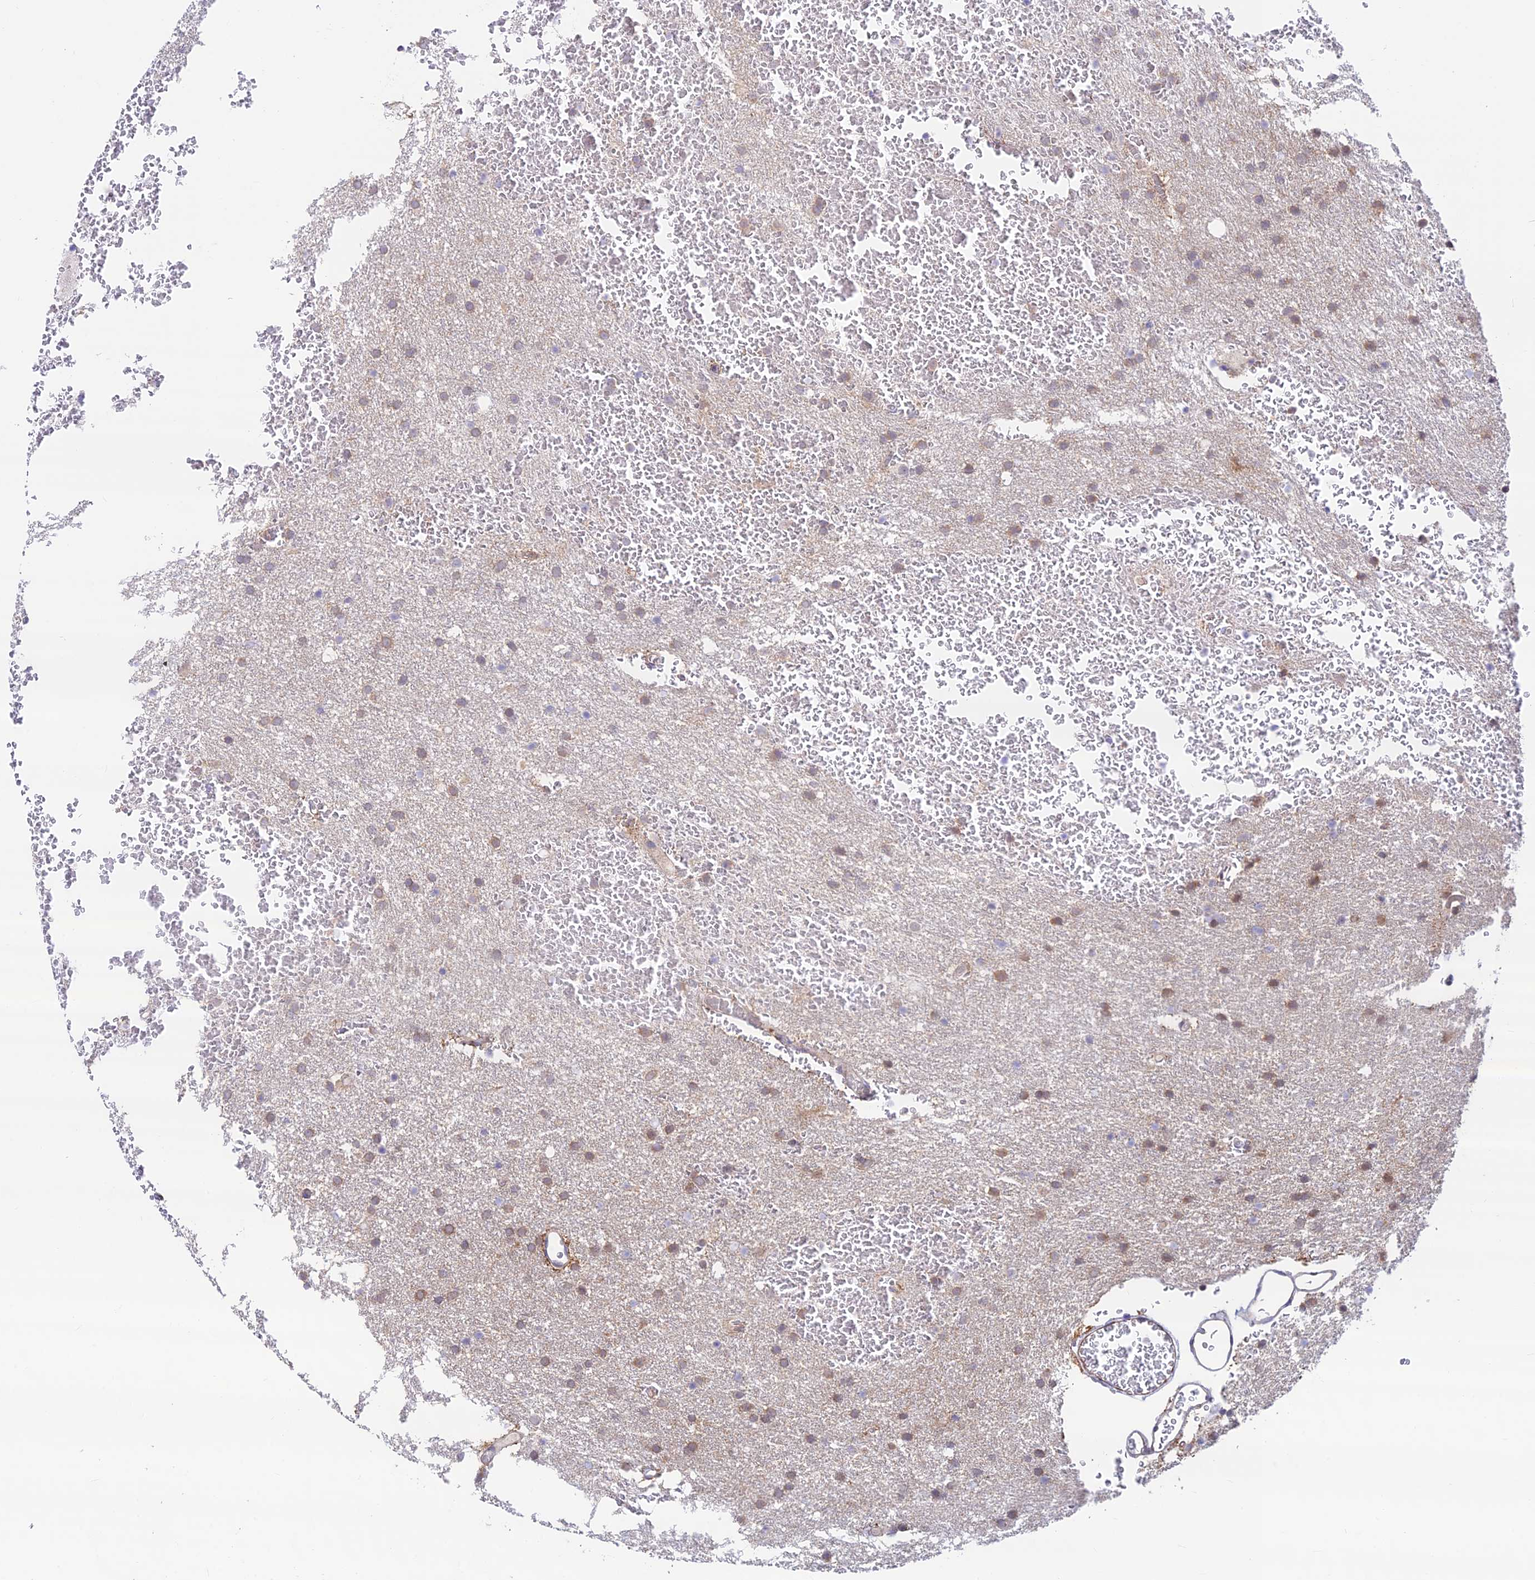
{"staining": {"intensity": "weak", "quantity": "<25%", "location": "cytoplasmic/membranous"}, "tissue": "glioma", "cell_type": "Tumor cells", "image_type": "cancer", "snomed": [{"axis": "morphology", "description": "Glioma, malignant, High grade"}, {"axis": "topography", "description": "Cerebral cortex"}], "caption": "Tumor cells show no significant protein staining in glioma. (DAB immunohistochemistry visualized using brightfield microscopy, high magnification).", "gene": "ANKRD50", "patient": {"sex": "female", "age": 36}}